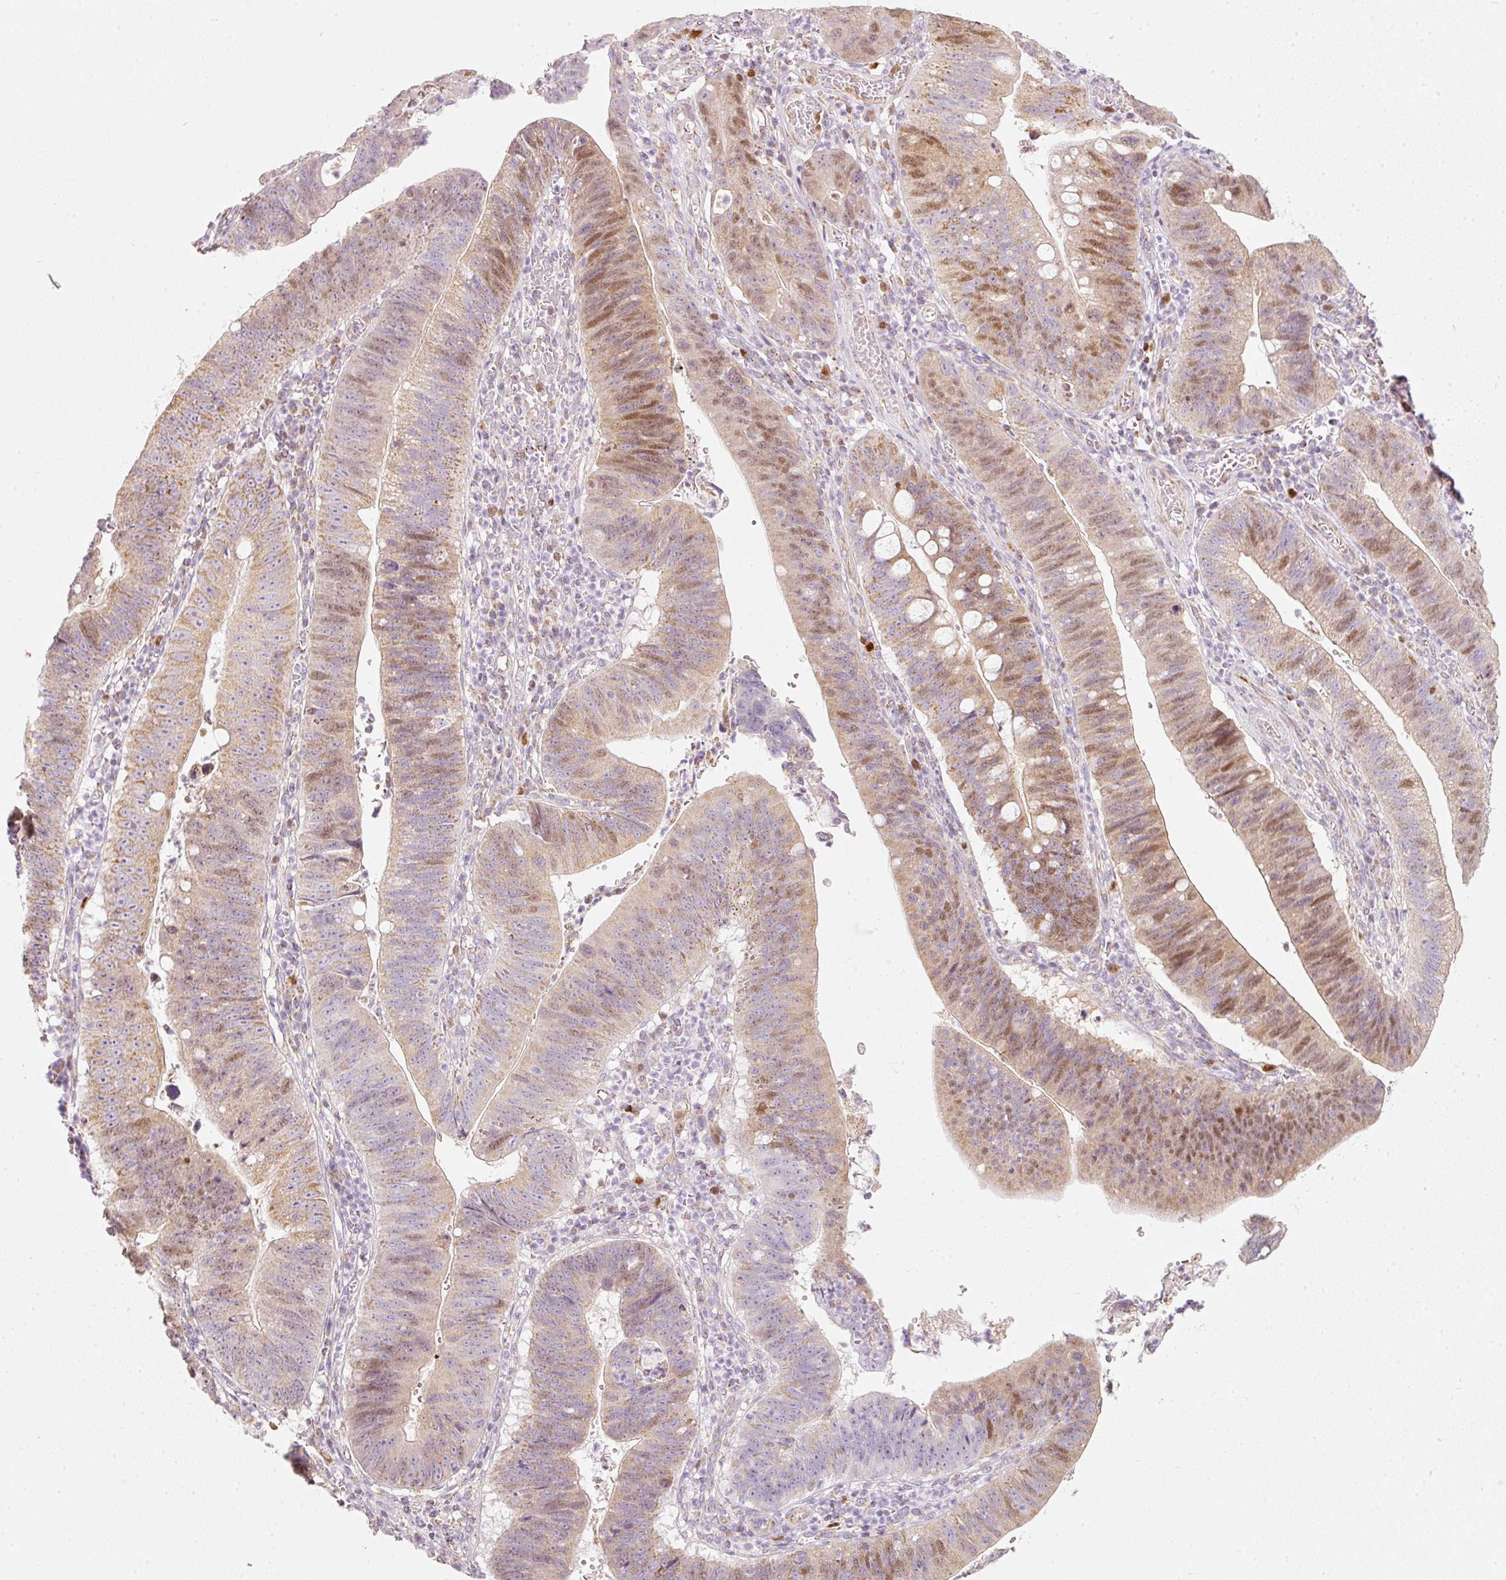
{"staining": {"intensity": "moderate", "quantity": "25%-75%", "location": "cytoplasmic/membranous,nuclear"}, "tissue": "stomach cancer", "cell_type": "Tumor cells", "image_type": "cancer", "snomed": [{"axis": "morphology", "description": "Adenocarcinoma, NOS"}, {"axis": "topography", "description": "Stomach"}], "caption": "This micrograph demonstrates adenocarcinoma (stomach) stained with IHC to label a protein in brown. The cytoplasmic/membranous and nuclear of tumor cells show moderate positivity for the protein. Nuclei are counter-stained blue.", "gene": "DUT", "patient": {"sex": "male", "age": 59}}